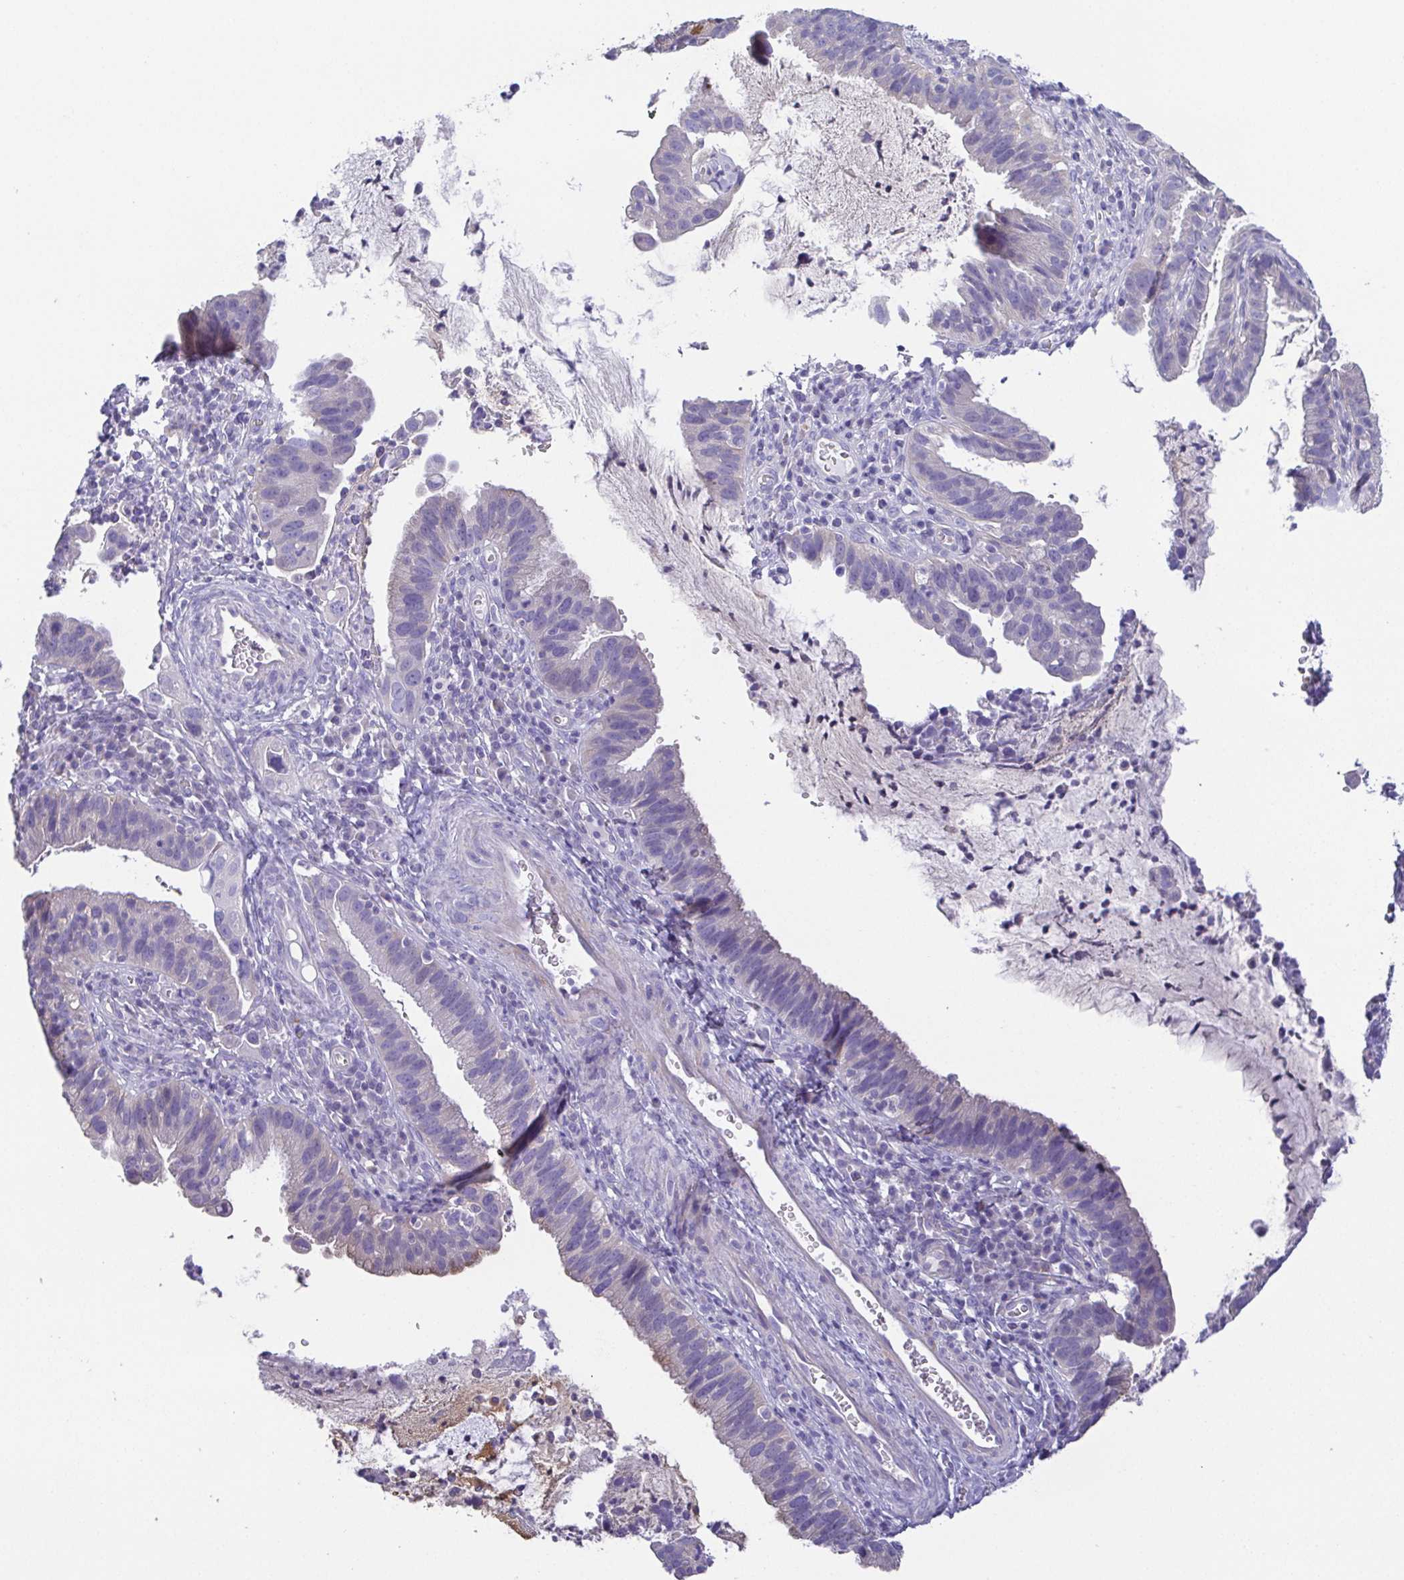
{"staining": {"intensity": "negative", "quantity": "none", "location": "none"}, "tissue": "cervical cancer", "cell_type": "Tumor cells", "image_type": "cancer", "snomed": [{"axis": "morphology", "description": "Adenocarcinoma, NOS"}, {"axis": "topography", "description": "Cervix"}], "caption": "A photomicrograph of cervical cancer stained for a protein displays no brown staining in tumor cells. (Brightfield microscopy of DAB immunohistochemistry (IHC) at high magnification).", "gene": "PKDREJ", "patient": {"sex": "female", "age": 34}}